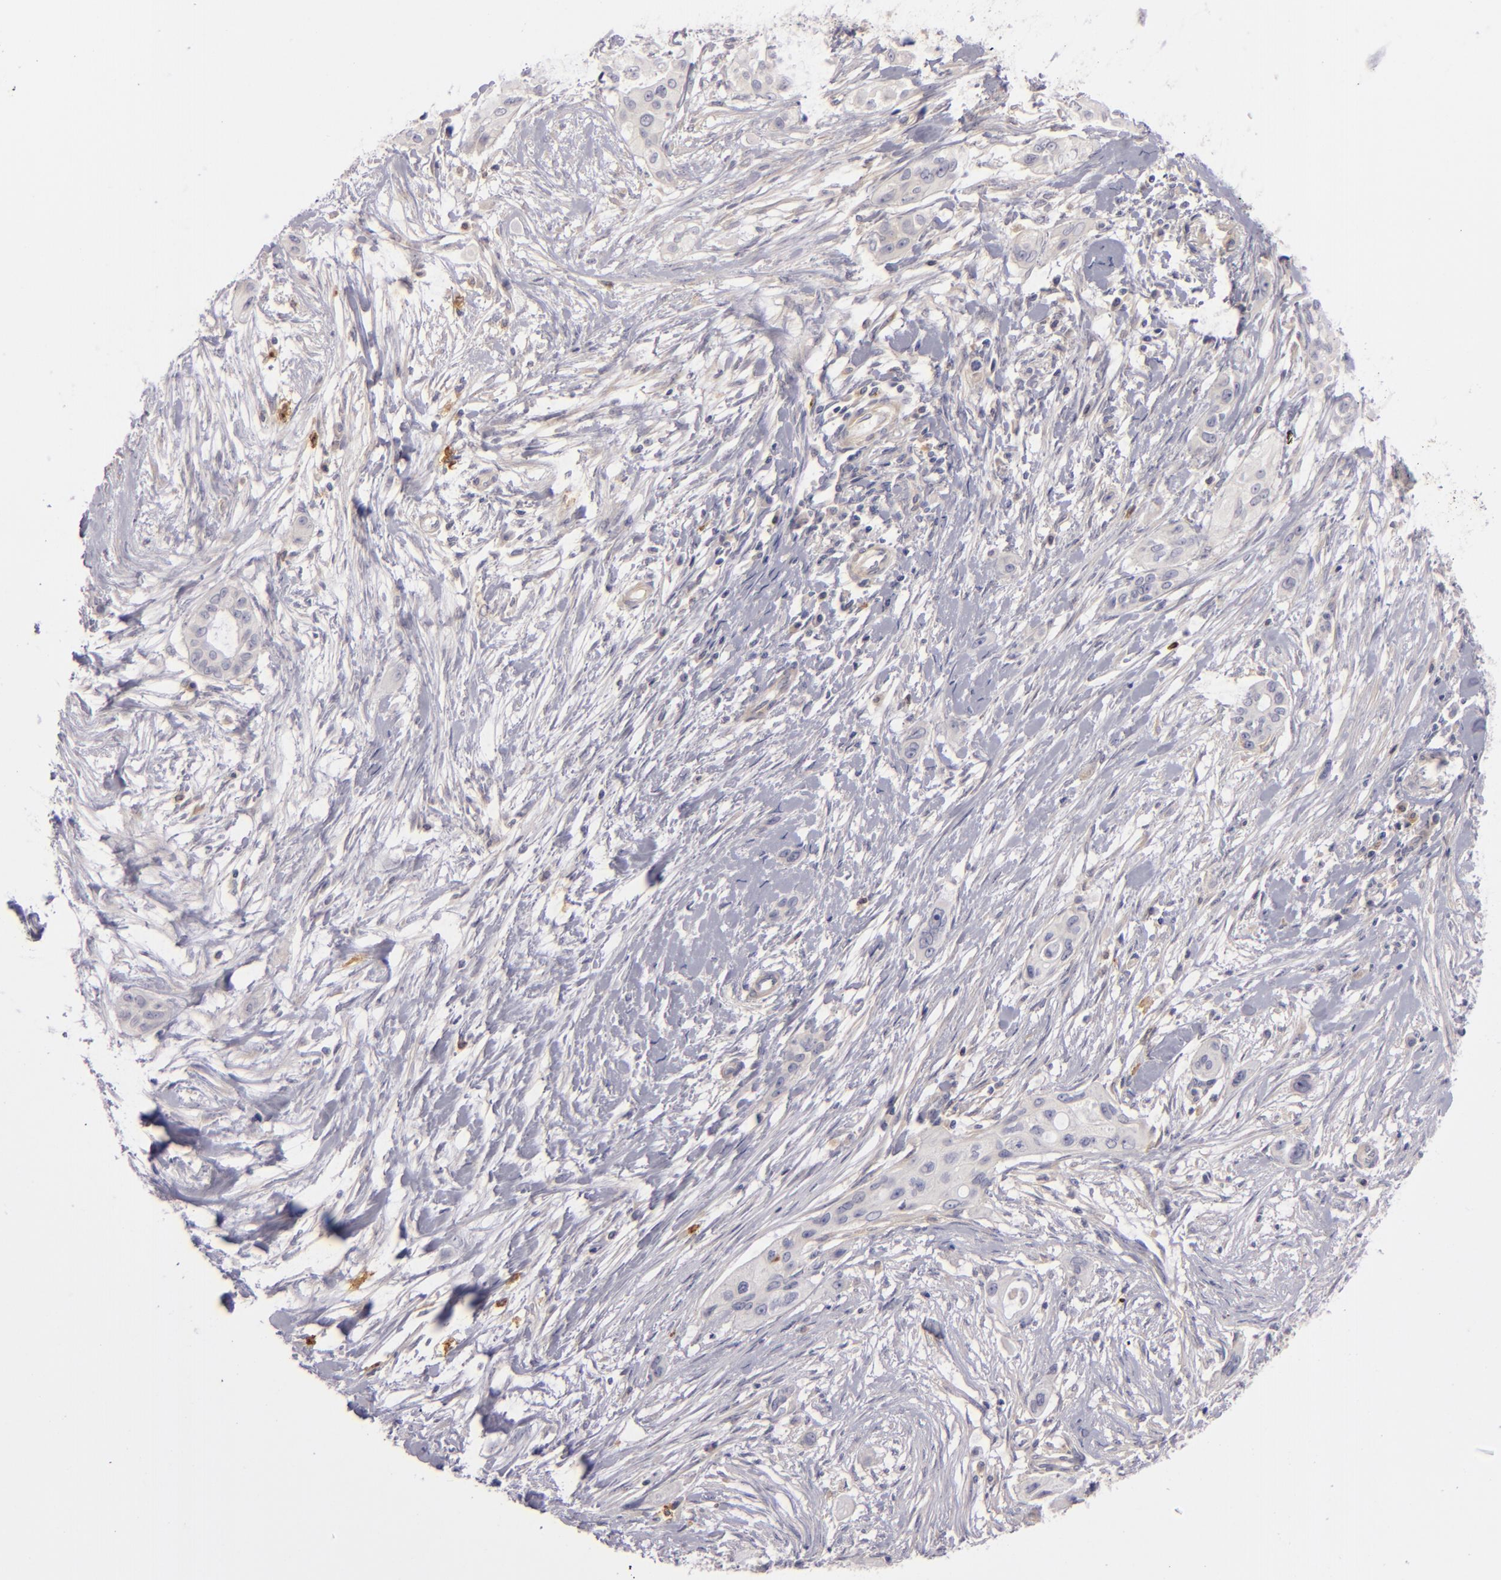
{"staining": {"intensity": "negative", "quantity": "none", "location": "none"}, "tissue": "pancreatic cancer", "cell_type": "Tumor cells", "image_type": "cancer", "snomed": [{"axis": "morphology", "description": "Adenocarcinoma, NOS"}, {"axis": "topography", "description": "Pancreas"}], "caption": "High power microscopy histopathology image of an immunohistochemistry image of adenocarcinoma (pancreatic), revealing no significant positivity in tumor cells.", "gene": "CD83", "patient": {"sex": "female", "age": 60}}